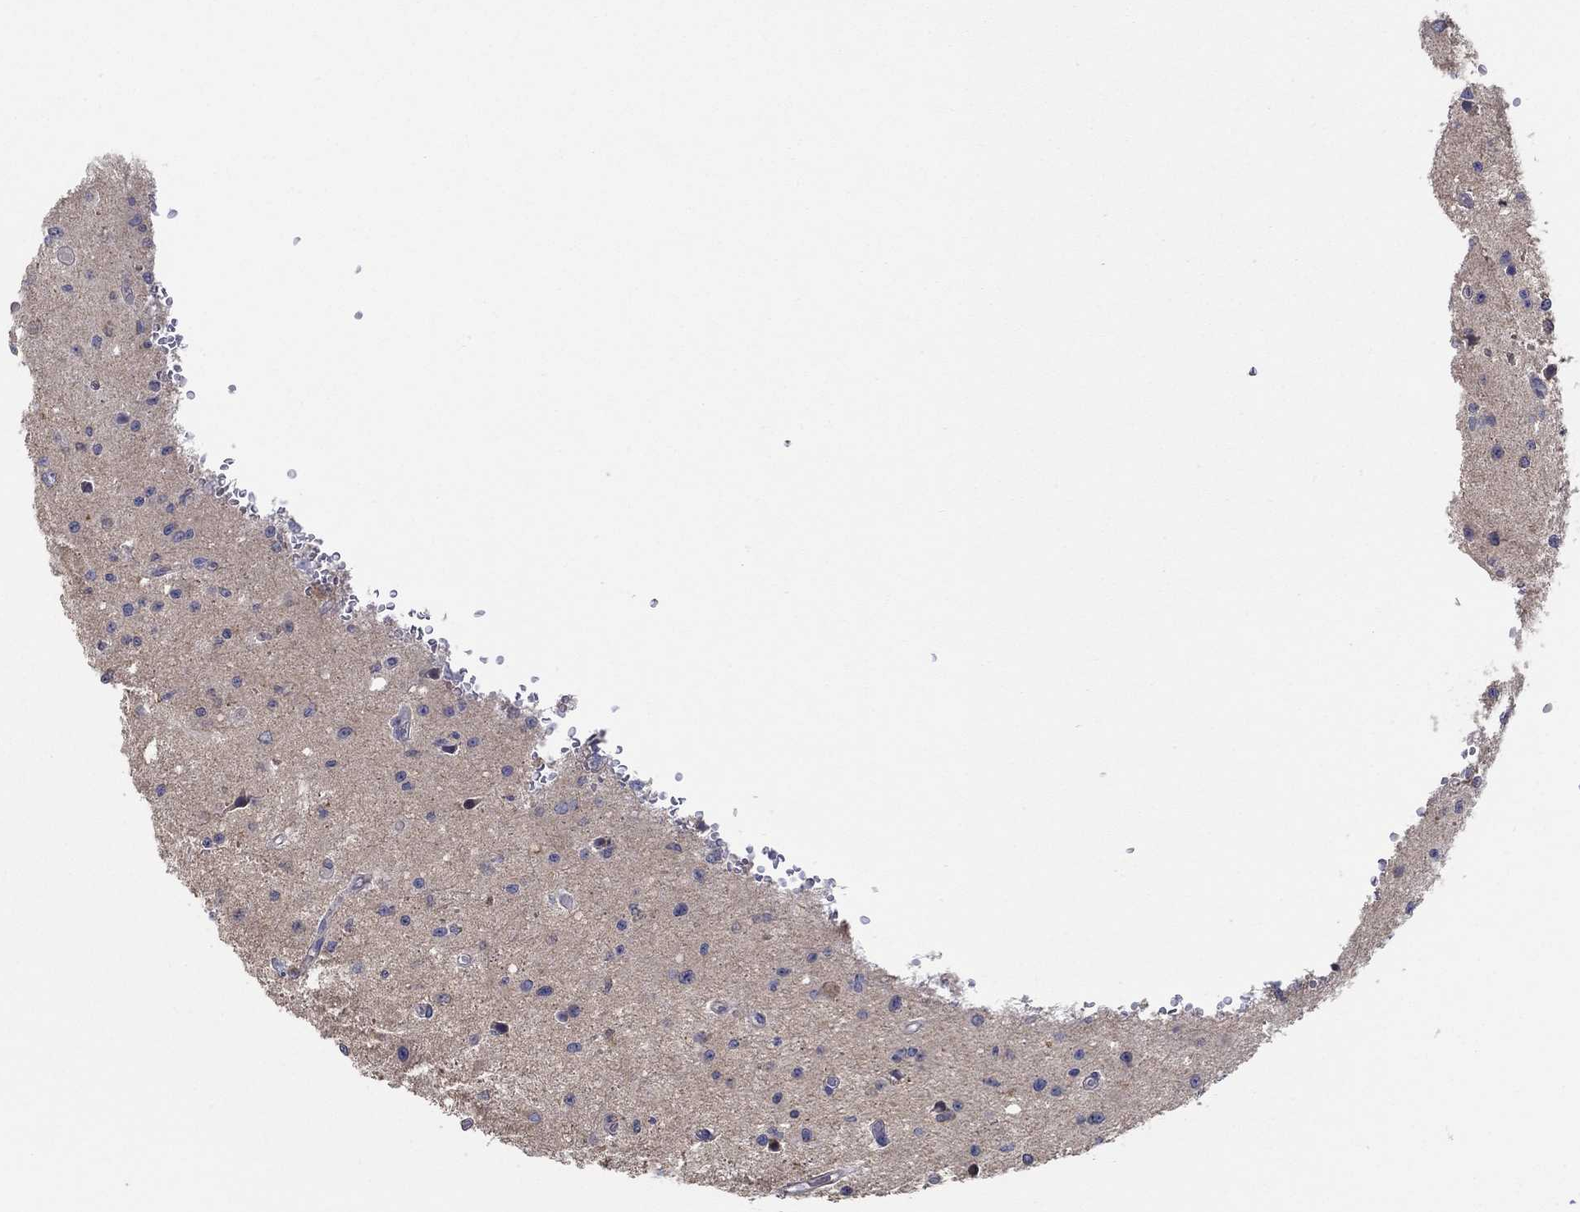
{"staining": {"intensity": "negative", "quantity": "none", "location": "none"}, "tissue": "glioma", "cell_type": "Tumor cells", "image_type": "cancer", "snomed": [{"axis": "morphology", "description": "Glioma, malignant, Low grade"}, {"axis": "topography", "description": "Brain"}], "caption": "Protein analysis of glioma exhibits no significant staining in tumor cells.", "gene": "DOCK3", "patient": {"sex": "female", "age": 45}}